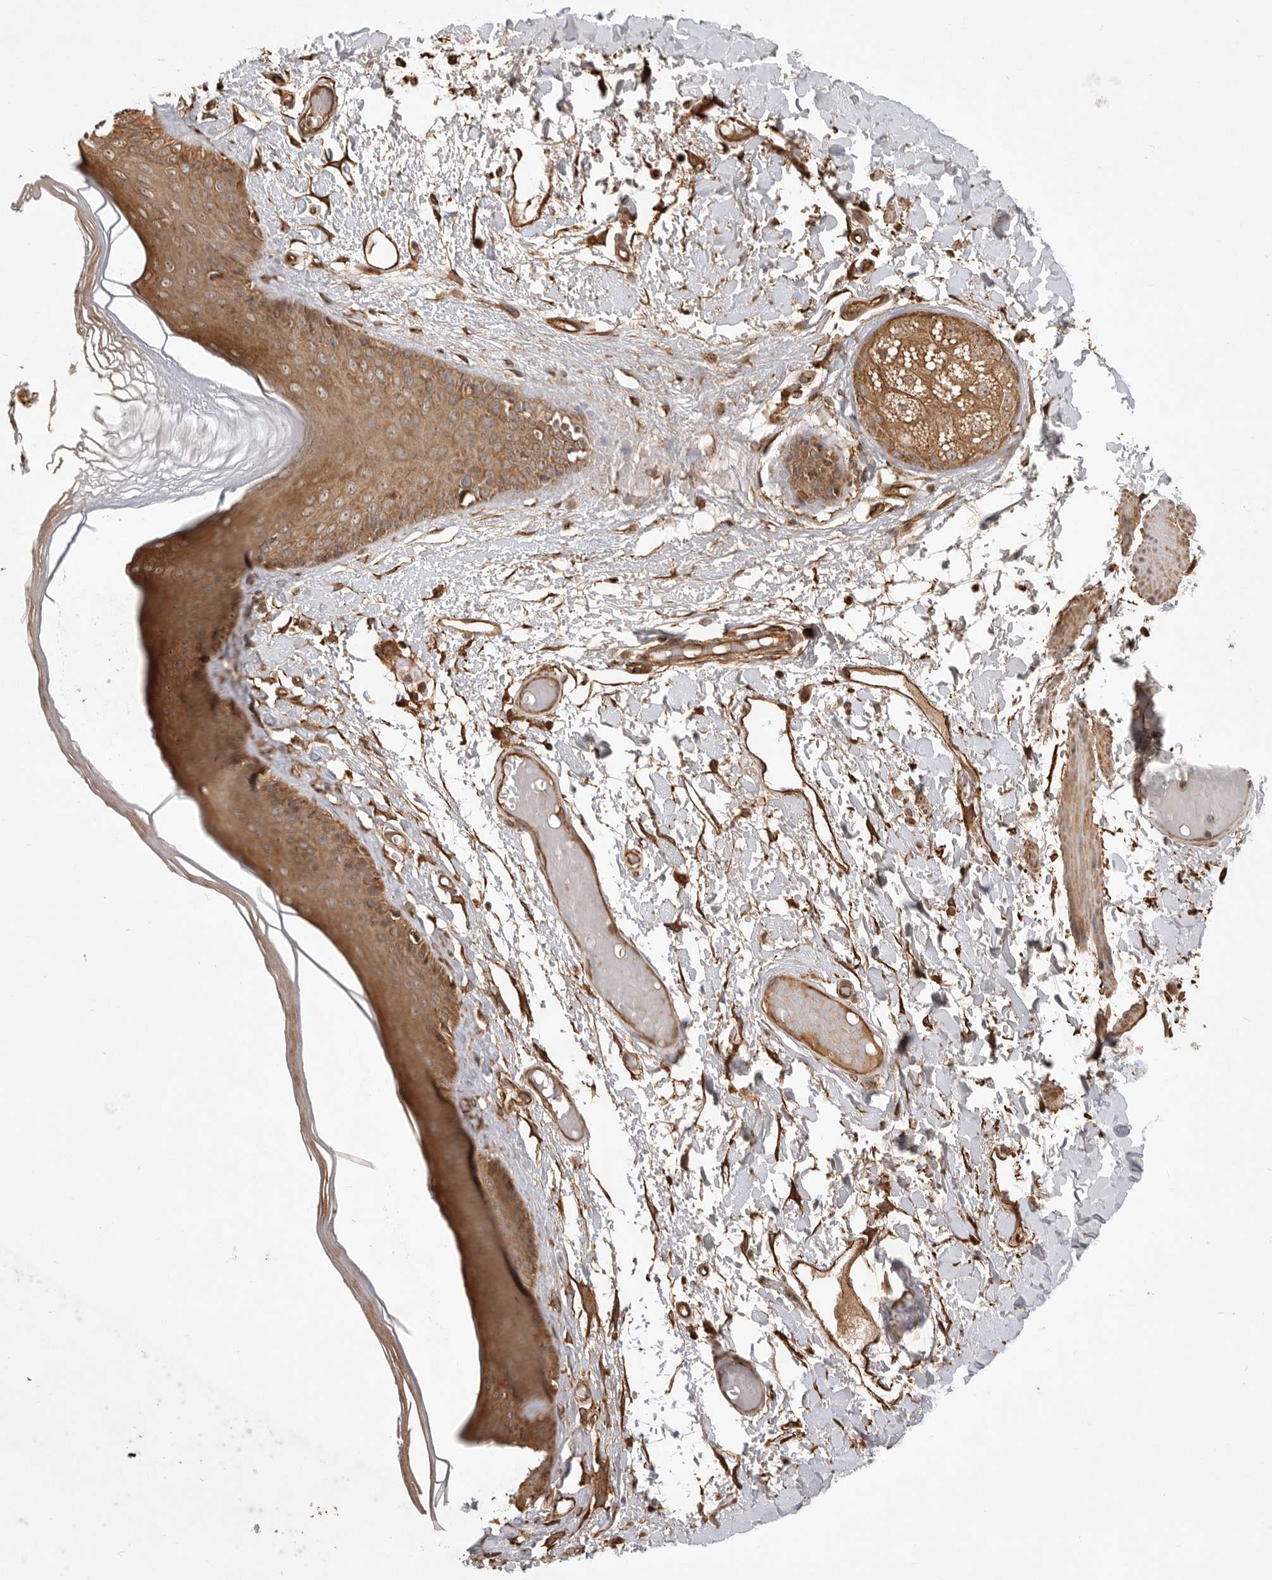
{"staining": {"intensity": "moderate", "quantity": ">75%", "location": "cytoplasmic/membranous"}, "tissue": "skin", "cell_type": "Epidermal cells", "image_type": "normal", "snomed": [{"axis": "morphology", "description": "Normal tissue, NOS"}, {"axis": "topography", "description": "Vulva"}], "caption": "Epidermal cells reveal moderate cytoplasmic/membranous expression in approximately >75% of cells in benign skin. Using DAB (brown) and hematoxylin (blue) stains, captured at high magnification using brightfield microscopy.", "gene": "DPH7", "patient": {"sex": "female", "age": 73}}